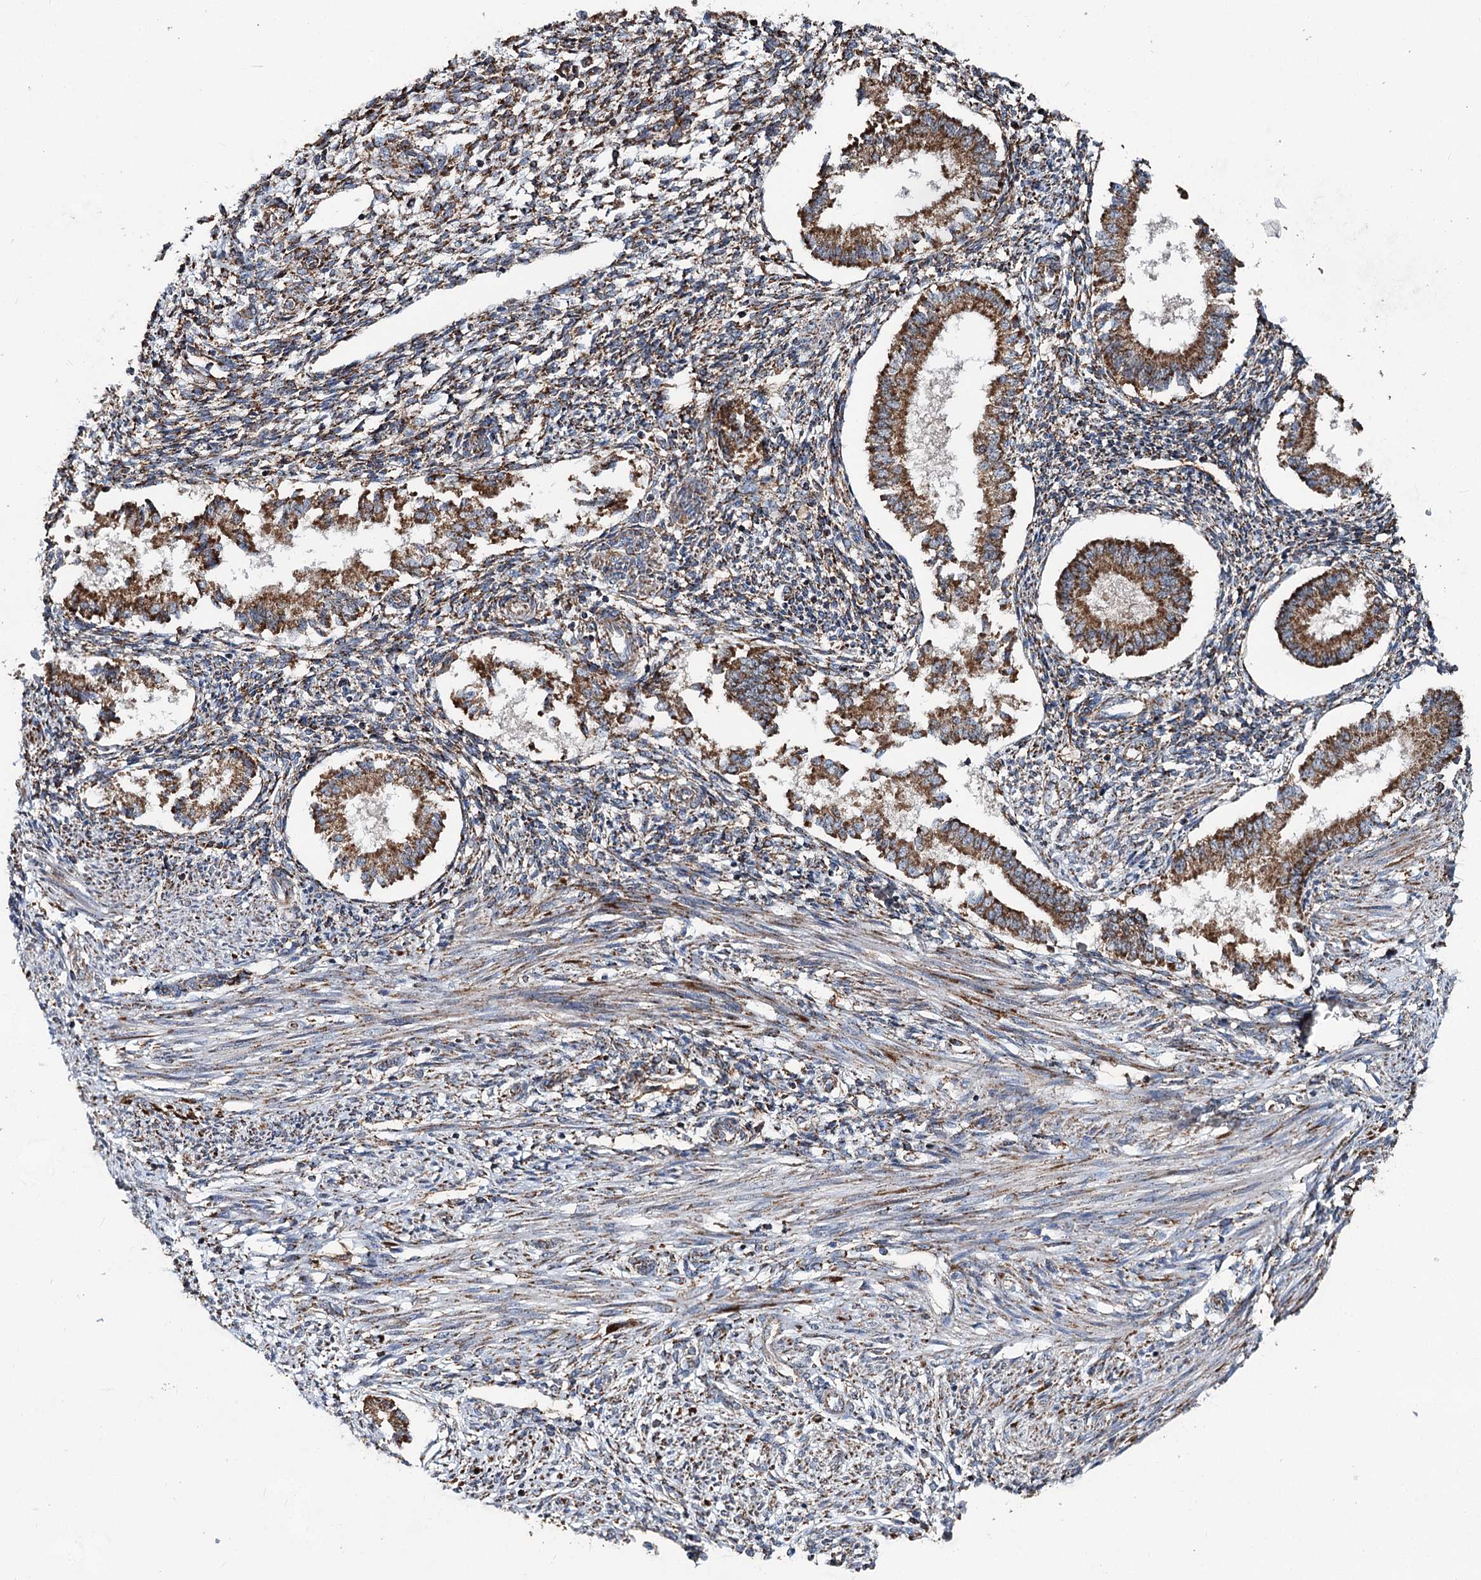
{"staining": {"intensity": "moderate", "quantity": "25%-75%", "location": "cytoplasmic/membranous"}, "tissue": "endometrium", "cell_type": "Cells in endometrial stroma", "image_type": "normal", "snomed": [{"axis": "morphology", "description": "Normal tissue, NOS"}, {"axis": "topography", "description": "Uterus"}, {"axis": "topography", "description": "Endometrium"}], "caption": "Protein expression analysis of benign endometrium reveals moderate cytoplasmic/membranous positivity in about 25%-75% of cells in endometrial stroma.", "gene": "MSANTD2", "patient": {"sex": "female", "age": 48}}